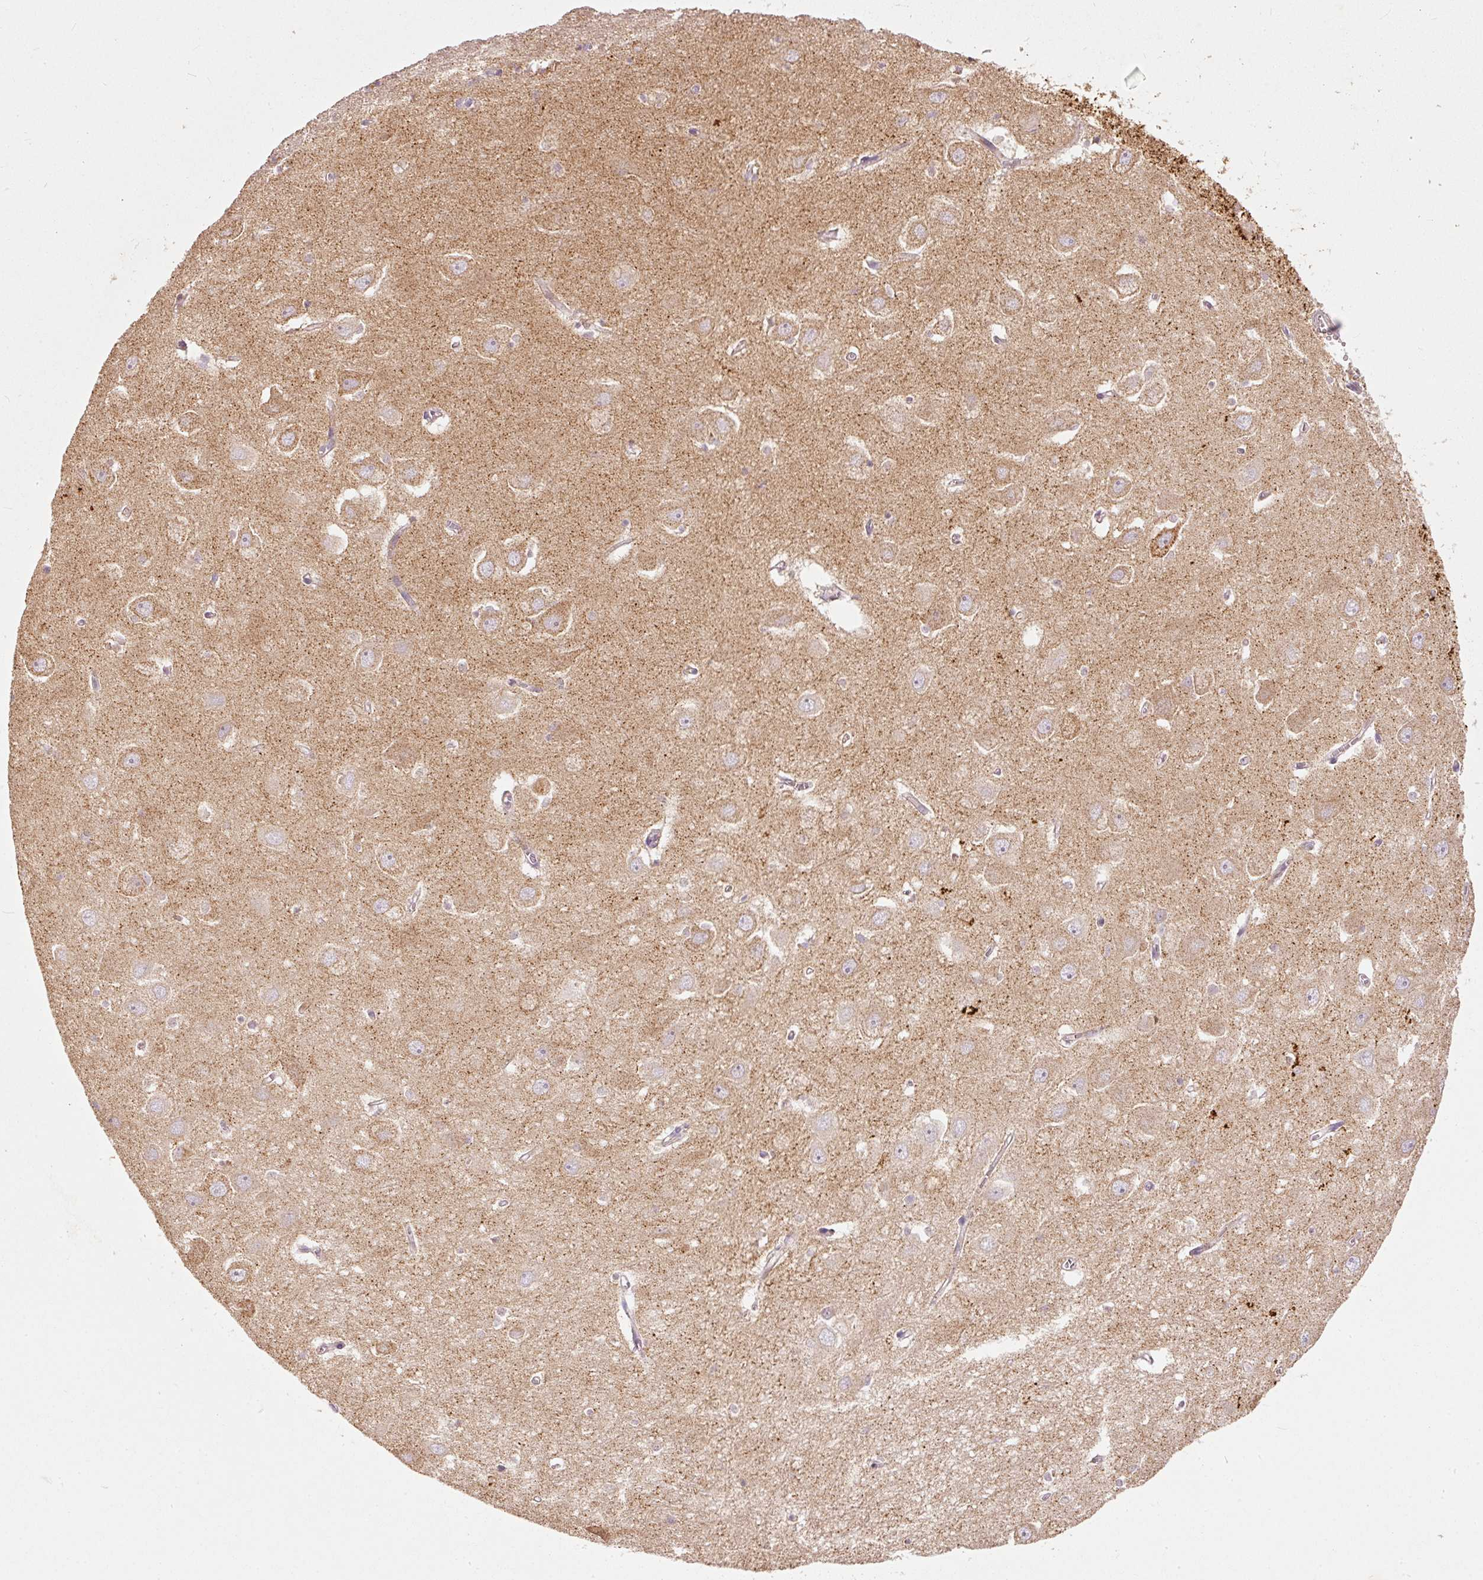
{"staining": {"intensity": "weak", "quantity": "<25%", "location": "cytoplasmic/membranous"}, "tissue": "hippocampus", "cell_type": "Glial cells", "image_type": "normal", "snomed": [{"axis": "morphology", "description": "Normal tissue, NOS"}, {"axis": "topography", "description": "Hippocampus"}], "caption": "Immunohistochemistry (IHC) of unremarkable human hippocampus exhibits no expression in glial cells.", "gene": "PSENEN", "patient": {"sex": "female", "age": 64}}